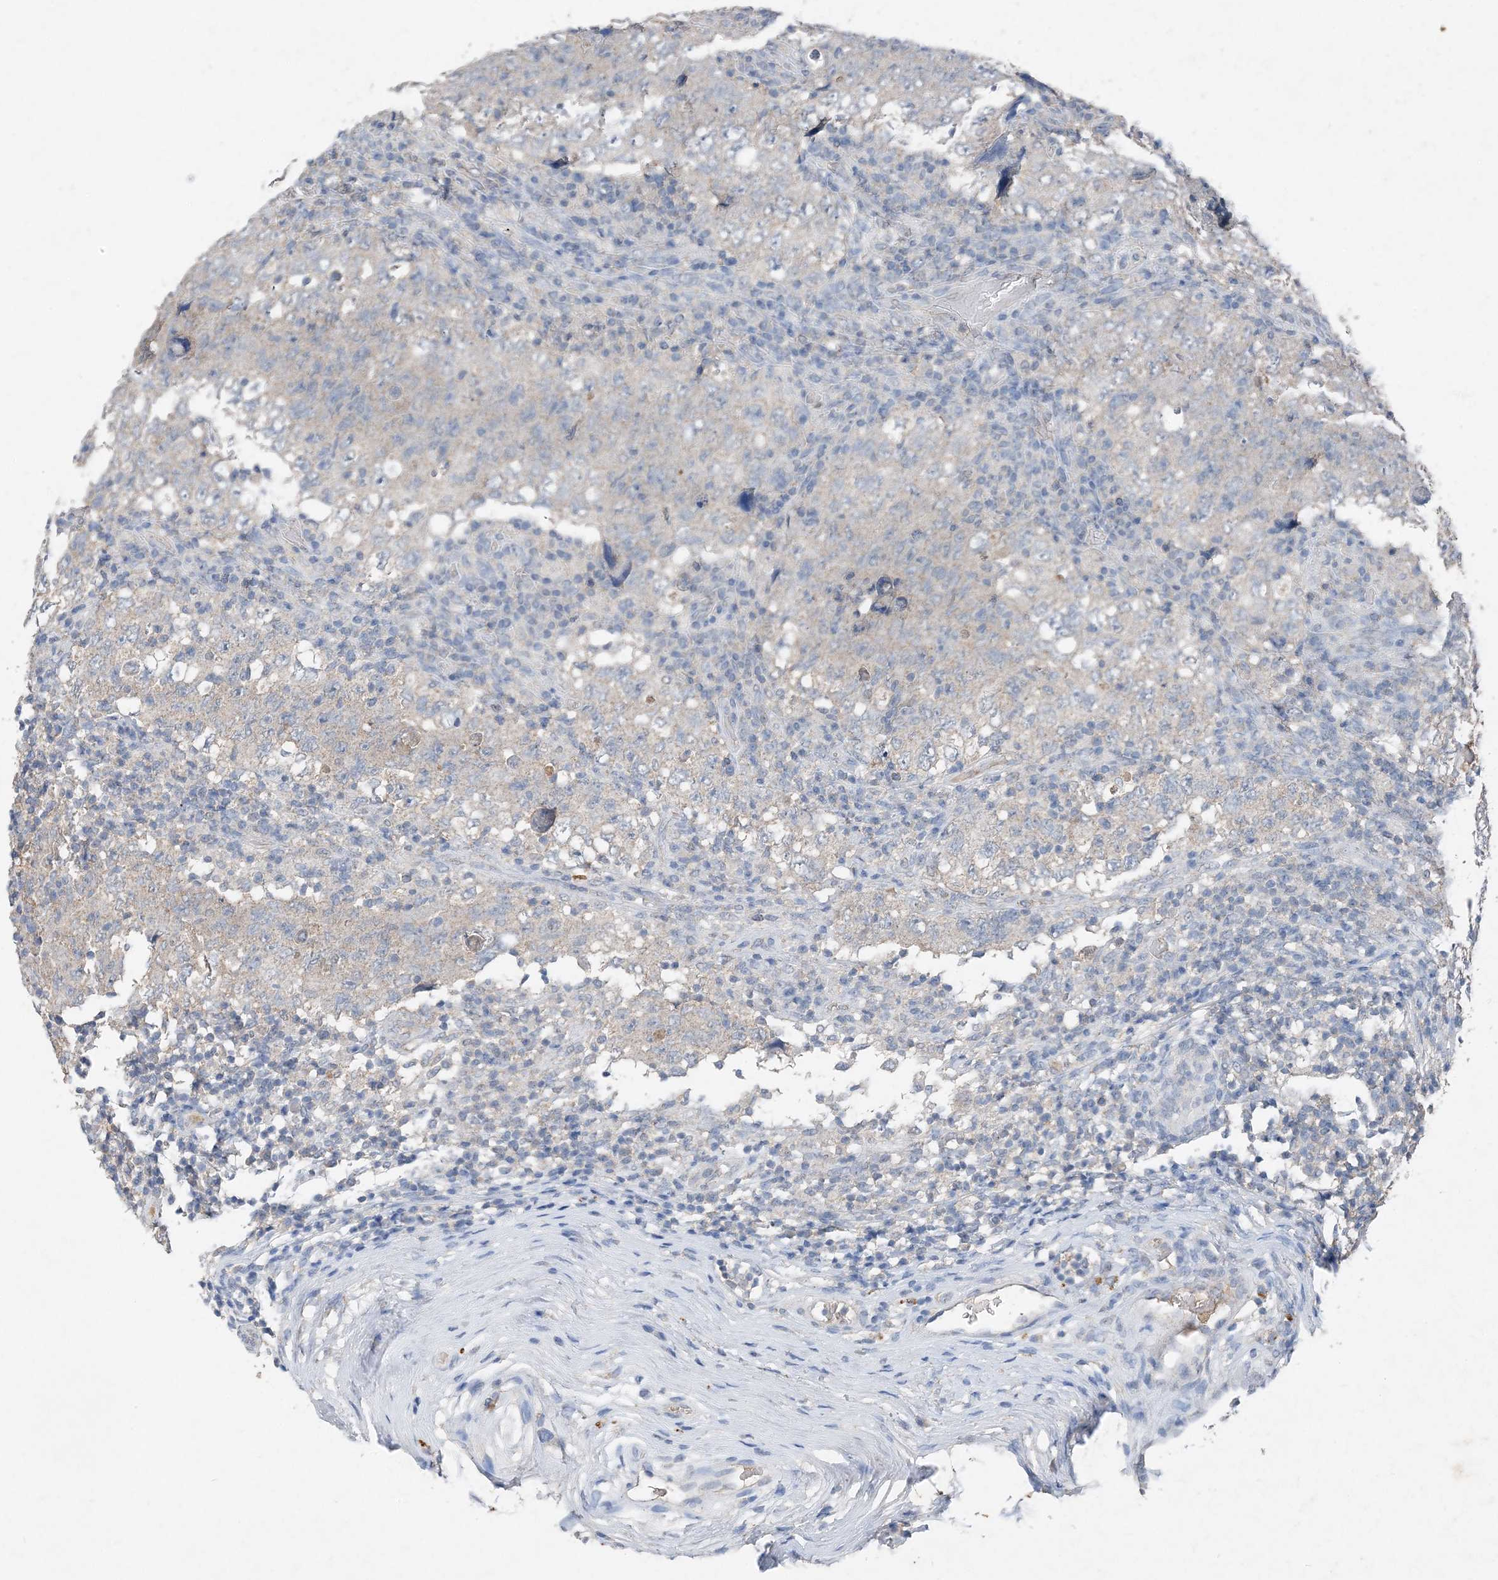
{"staining": {"intensity": "weak", "quantity": "<25%", "location": "cytoplasmic/membranous"}, "tissue": "testis cancer", "cell_type": "Tumor cells", "image_type": "cancer", "snomed": [{"axis": "morphology", "description": "Carcinoma, Embryonal, NOS"}, {"axis": "topography", "description": "Testis"}], "caption": "A photomicrograph of human embryonal carcinoma (testis) is negative for staining in tumor cells. Nuclei are stained in blue.", "gene": "FCN3", "patient": {"sex": "male", "age": 26}}